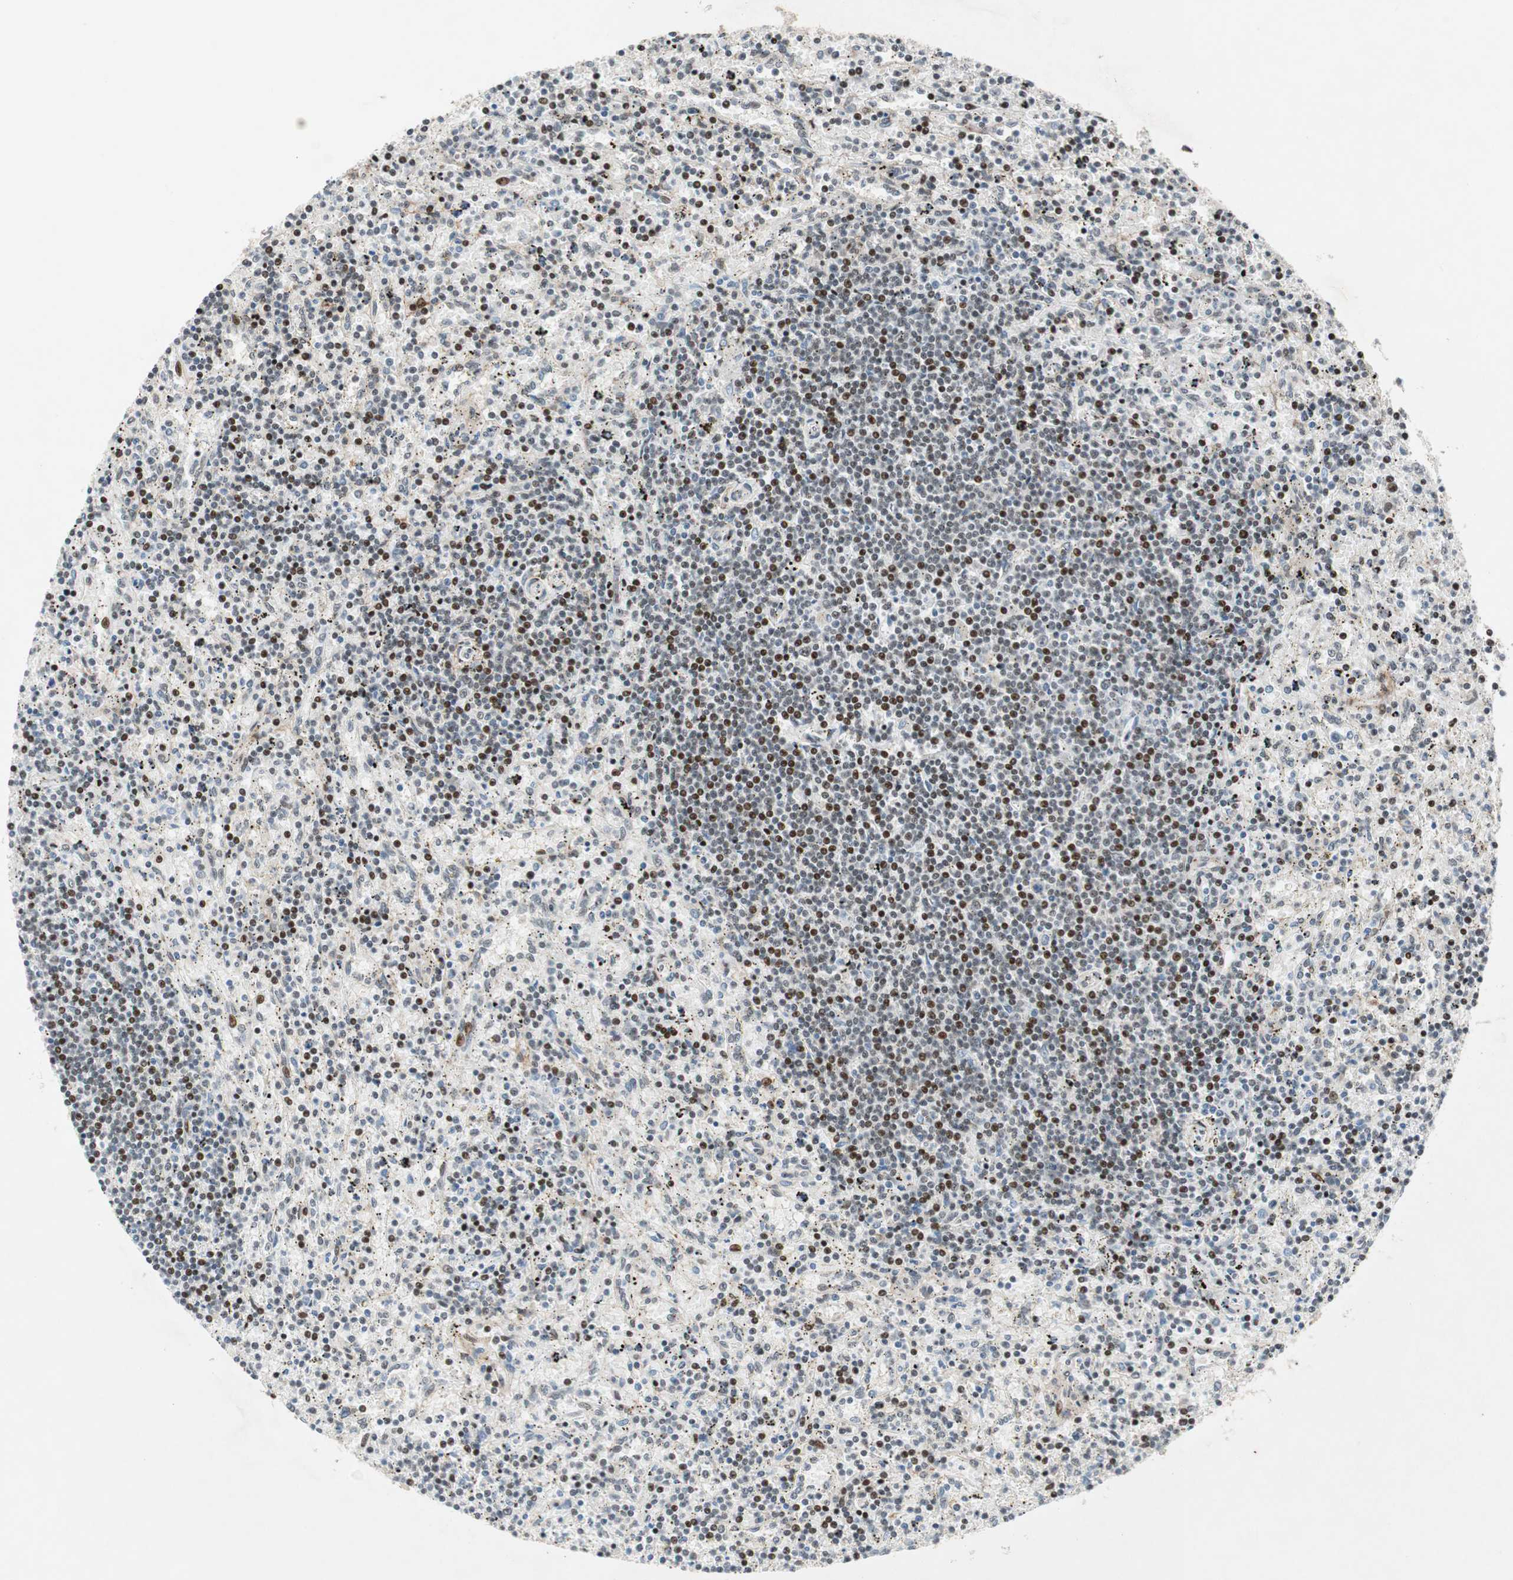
{"staining": {"intensity": "moderate", "quantity": "25%-75%", "location": "nuclear"}, "tissue": "lymphoma", "cell_type": "Tumor cells", "image_type": "cancer", "snomed": [{"axis": "morphology", "description": "Malignant lymphoma, non-Hodgkin's type, Low grade"}, {"axis": "topography", "description": "Spleen"}], "caption": "Protein staining of lymphoma tissue reveals moderate nuclear expression in about 25%-75% of tumor cells. Nuclei are stained in blue.", "gene": "FBXO44", "patient": {"sex": "male", "age": 76}}